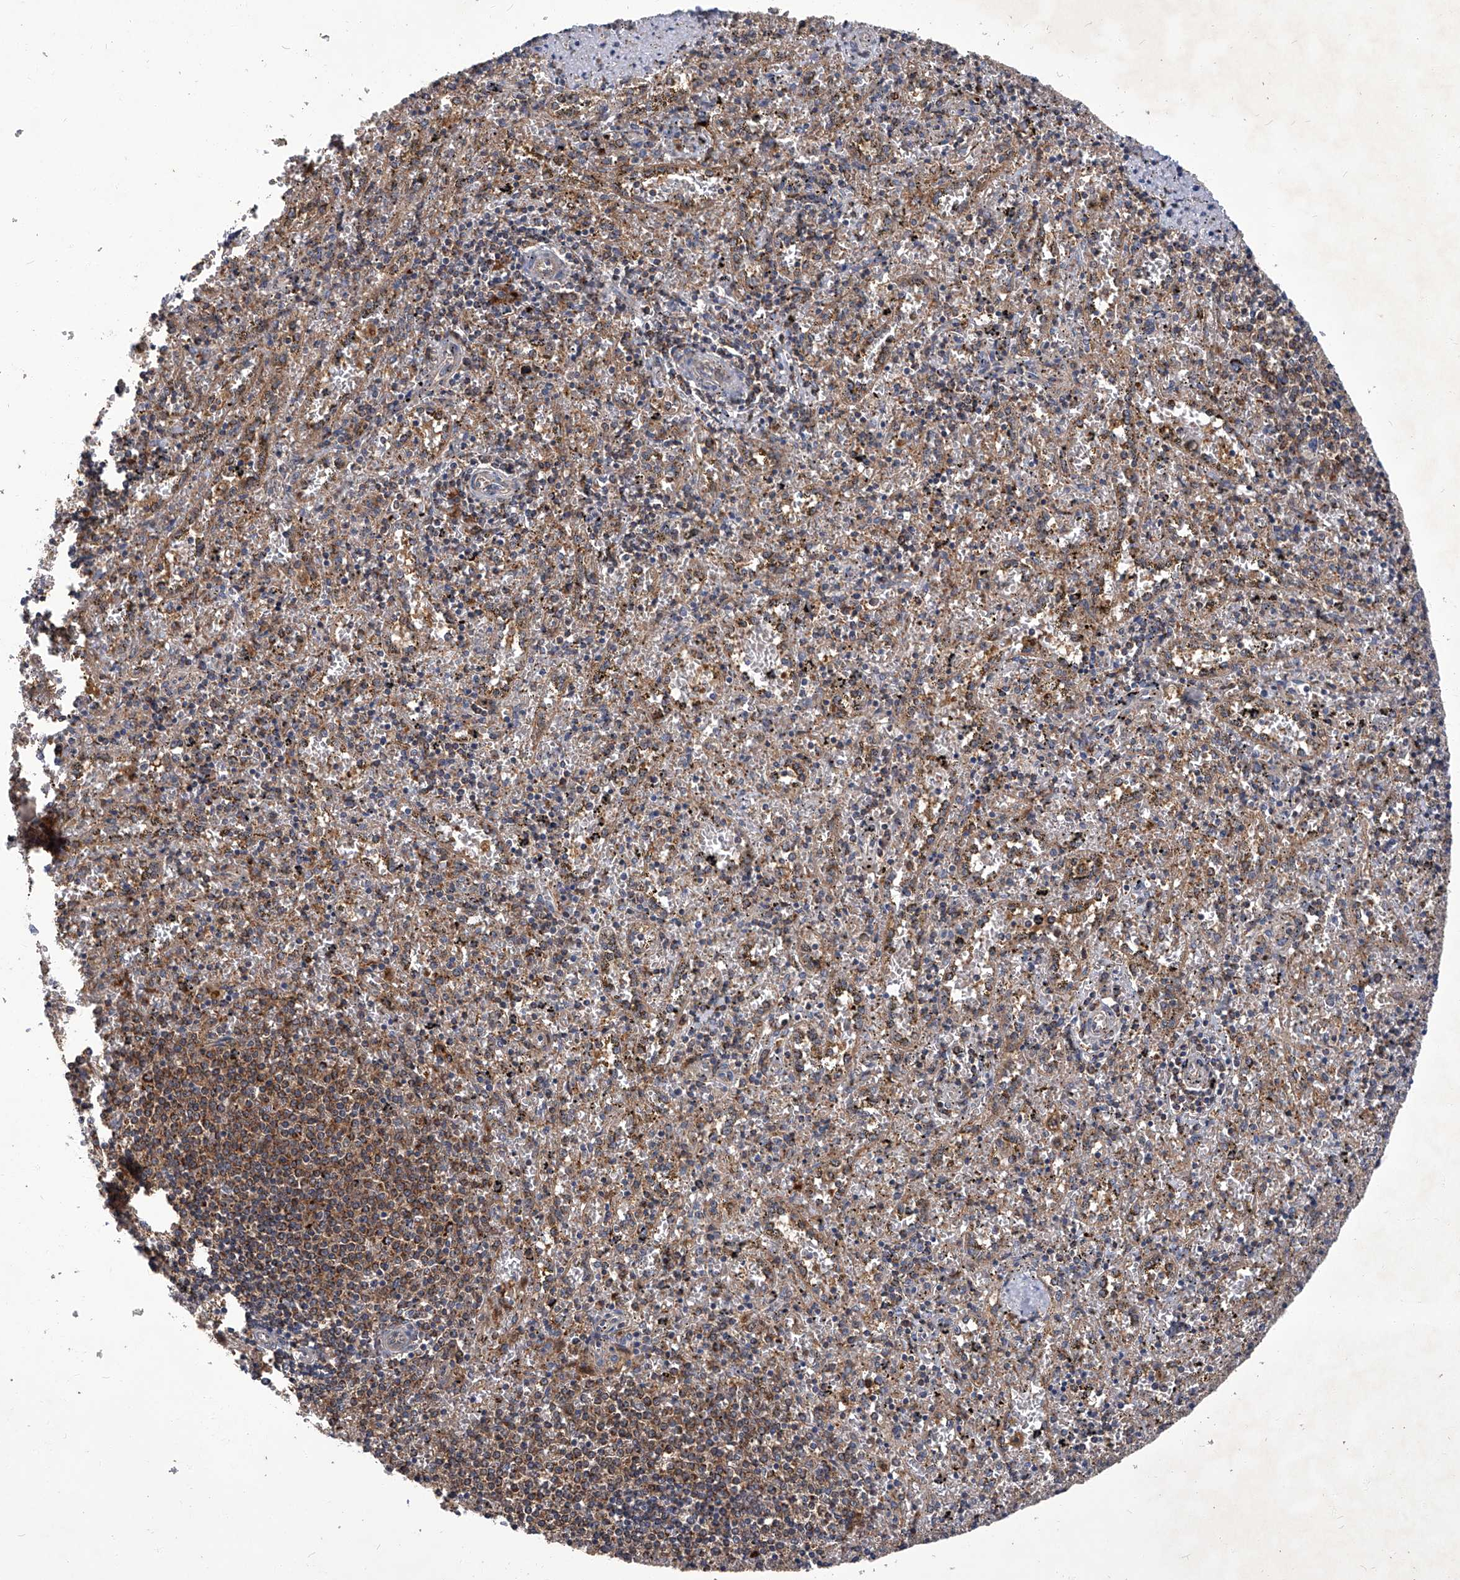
{"staining": {"intensity": "weak", "quantity": "<25%", "location": "cytoplasmic/membranous"}, "tissue": "spleen", "cell_type": "Cells in red pulp", "image_type": "normal", "snomed": [{"axis": "morphology", "description": "Normal tissue, NOS"}, {"axis": "topography", "description": "Spleen"}], "caption": "This image is of unremarkable spleen stained with immunohistochemistry to label a protein in brown with the nuclei are counter-stained blue. There is no positivity in cells in red pulp.", "gene": "TNFRSF13B", "patient": {"sex": "male", "age": 11}}